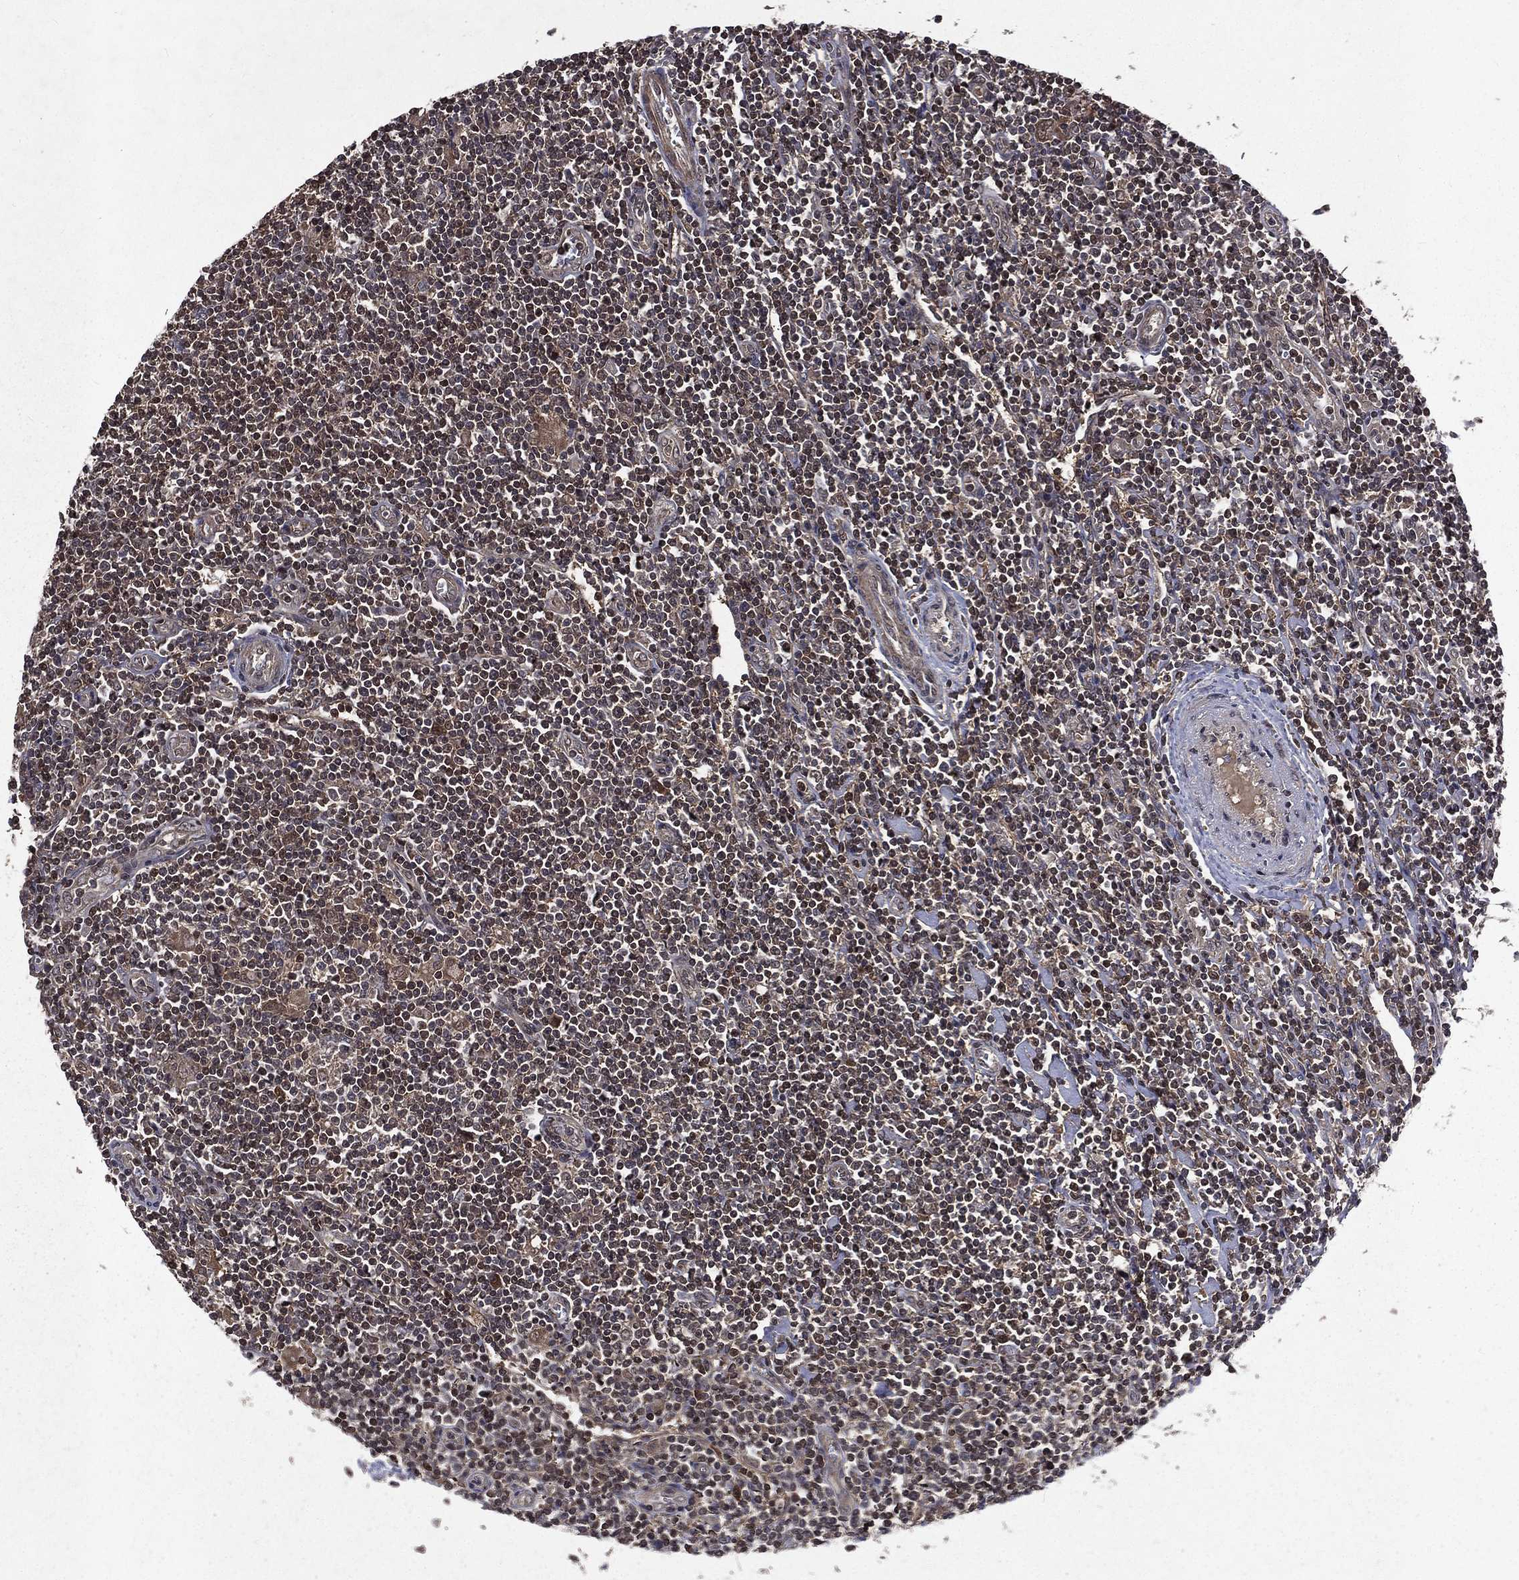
{"staining": {"intensity": "negative", "quantity": "none", "location": "none"}, "tissue": "lymphoma", "cell_type": "Tumor cells", "image_type": "cancer", "snomed": [{"axis": "morphology", "description": "Hodgkin's disease, NOS"}, {"axis": "topography", "description": "Lymph node"}], "caption": "A histopathology image of lymphoma stained for a protein demonstrates no brown staining in tumor cells.", "gene": "FGD1", "patient": {"sex": "male", "age": 40}}